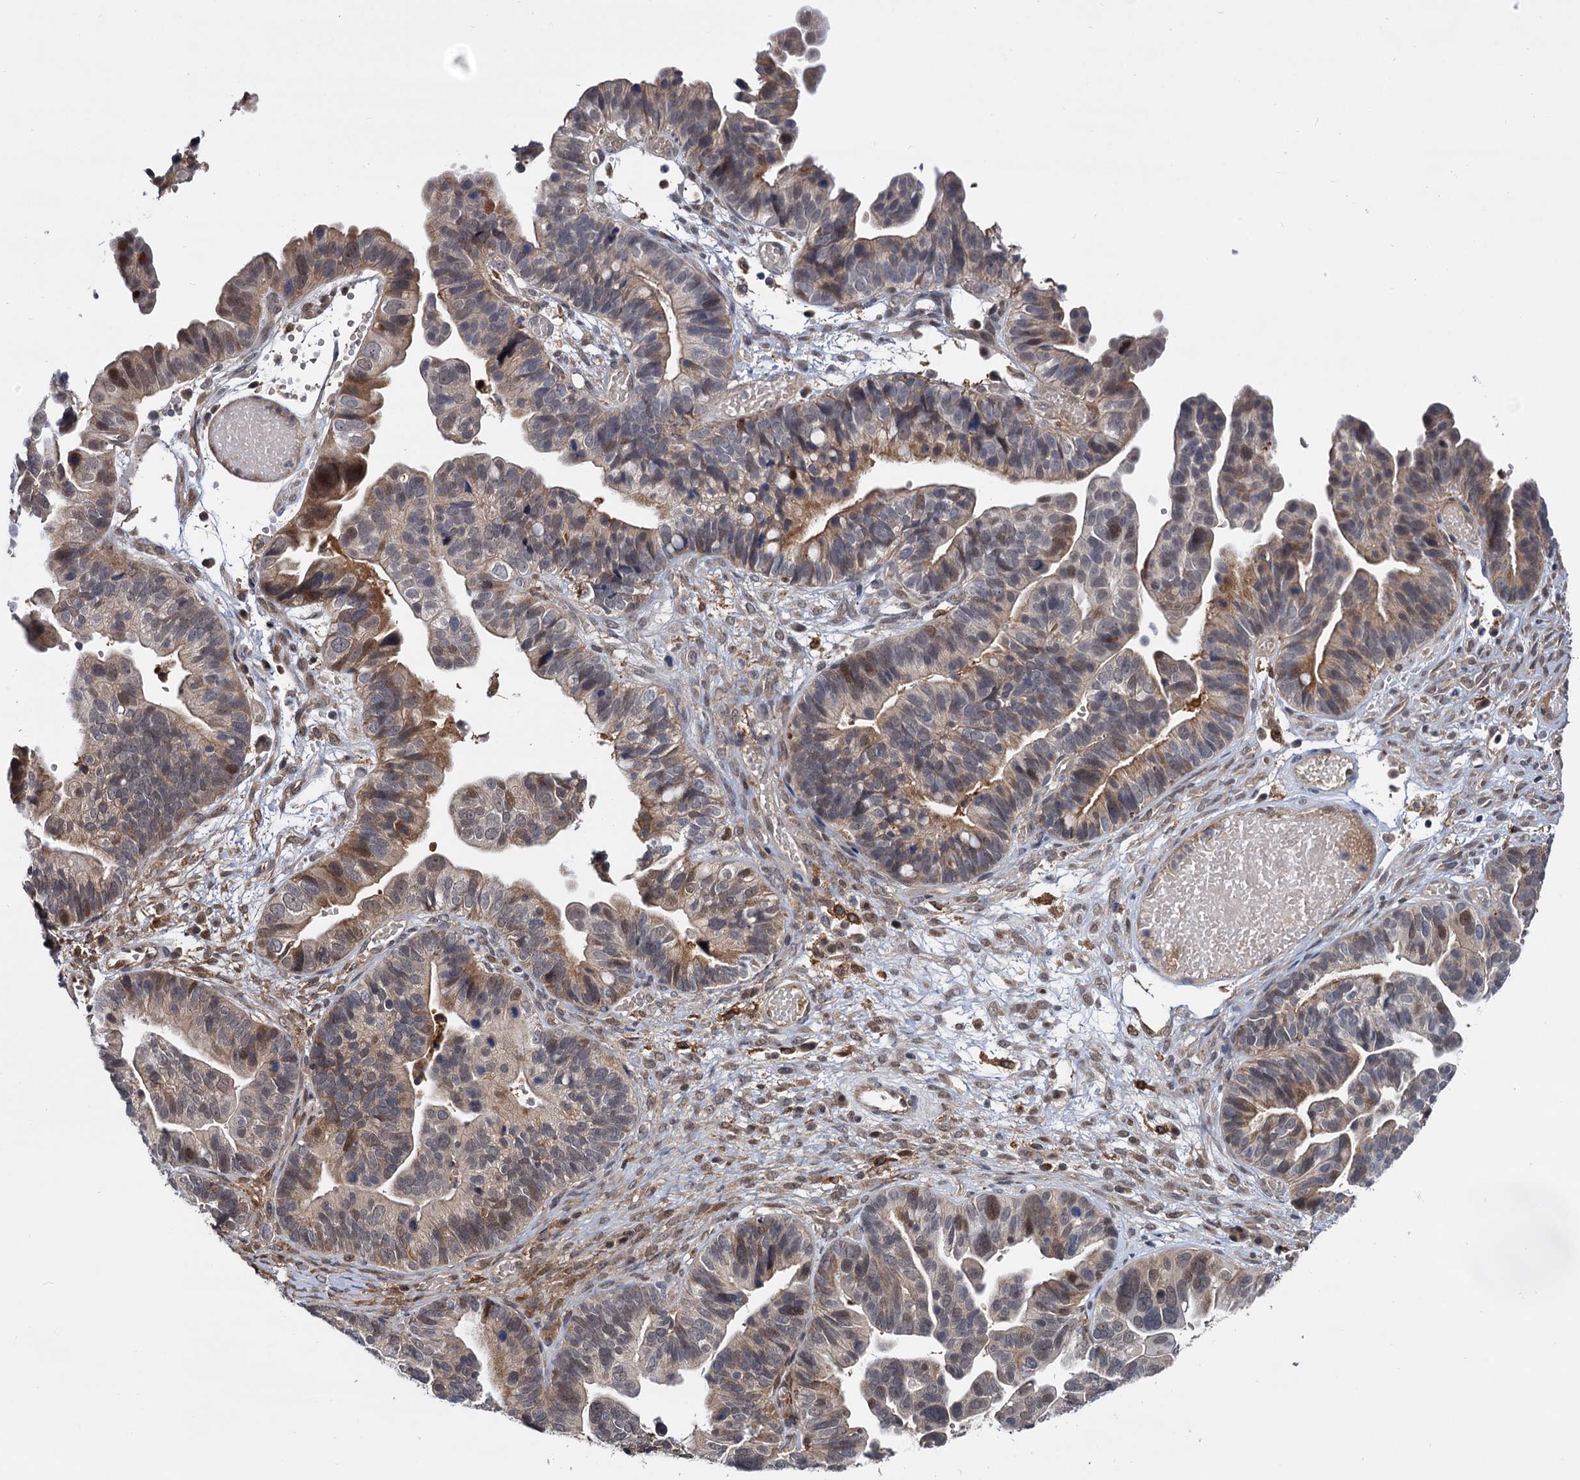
{"staining": {"intensity": "moderate", "quantity": "25%-75%", "location": "cytoplasmic/membranous,nuclear"}, "tissue": "ovarian cancer", "cell_type": "Tumor cells", "image_type": "cancer", "snomed": [{"axis": "morphology", "description": "Cystadenocarcinoma, serous, NOS"}, {"axis": "topography", "description": "Ovary"}], "caption": "The histopathology image demonstrates staining of serous cystadenocarcinoma (ovarian), revealing moderate cytoplasmic/membranous and nuclear protein positivity (brown color) within tumor cells. The staining was performed using DAB to visualize the protein expression in brown, while the nuclei were stained in blue with hematoxylin (Magnification: 20x).", "gene": "SELENOP", "patient": {"sex": "female", "age": 56}}